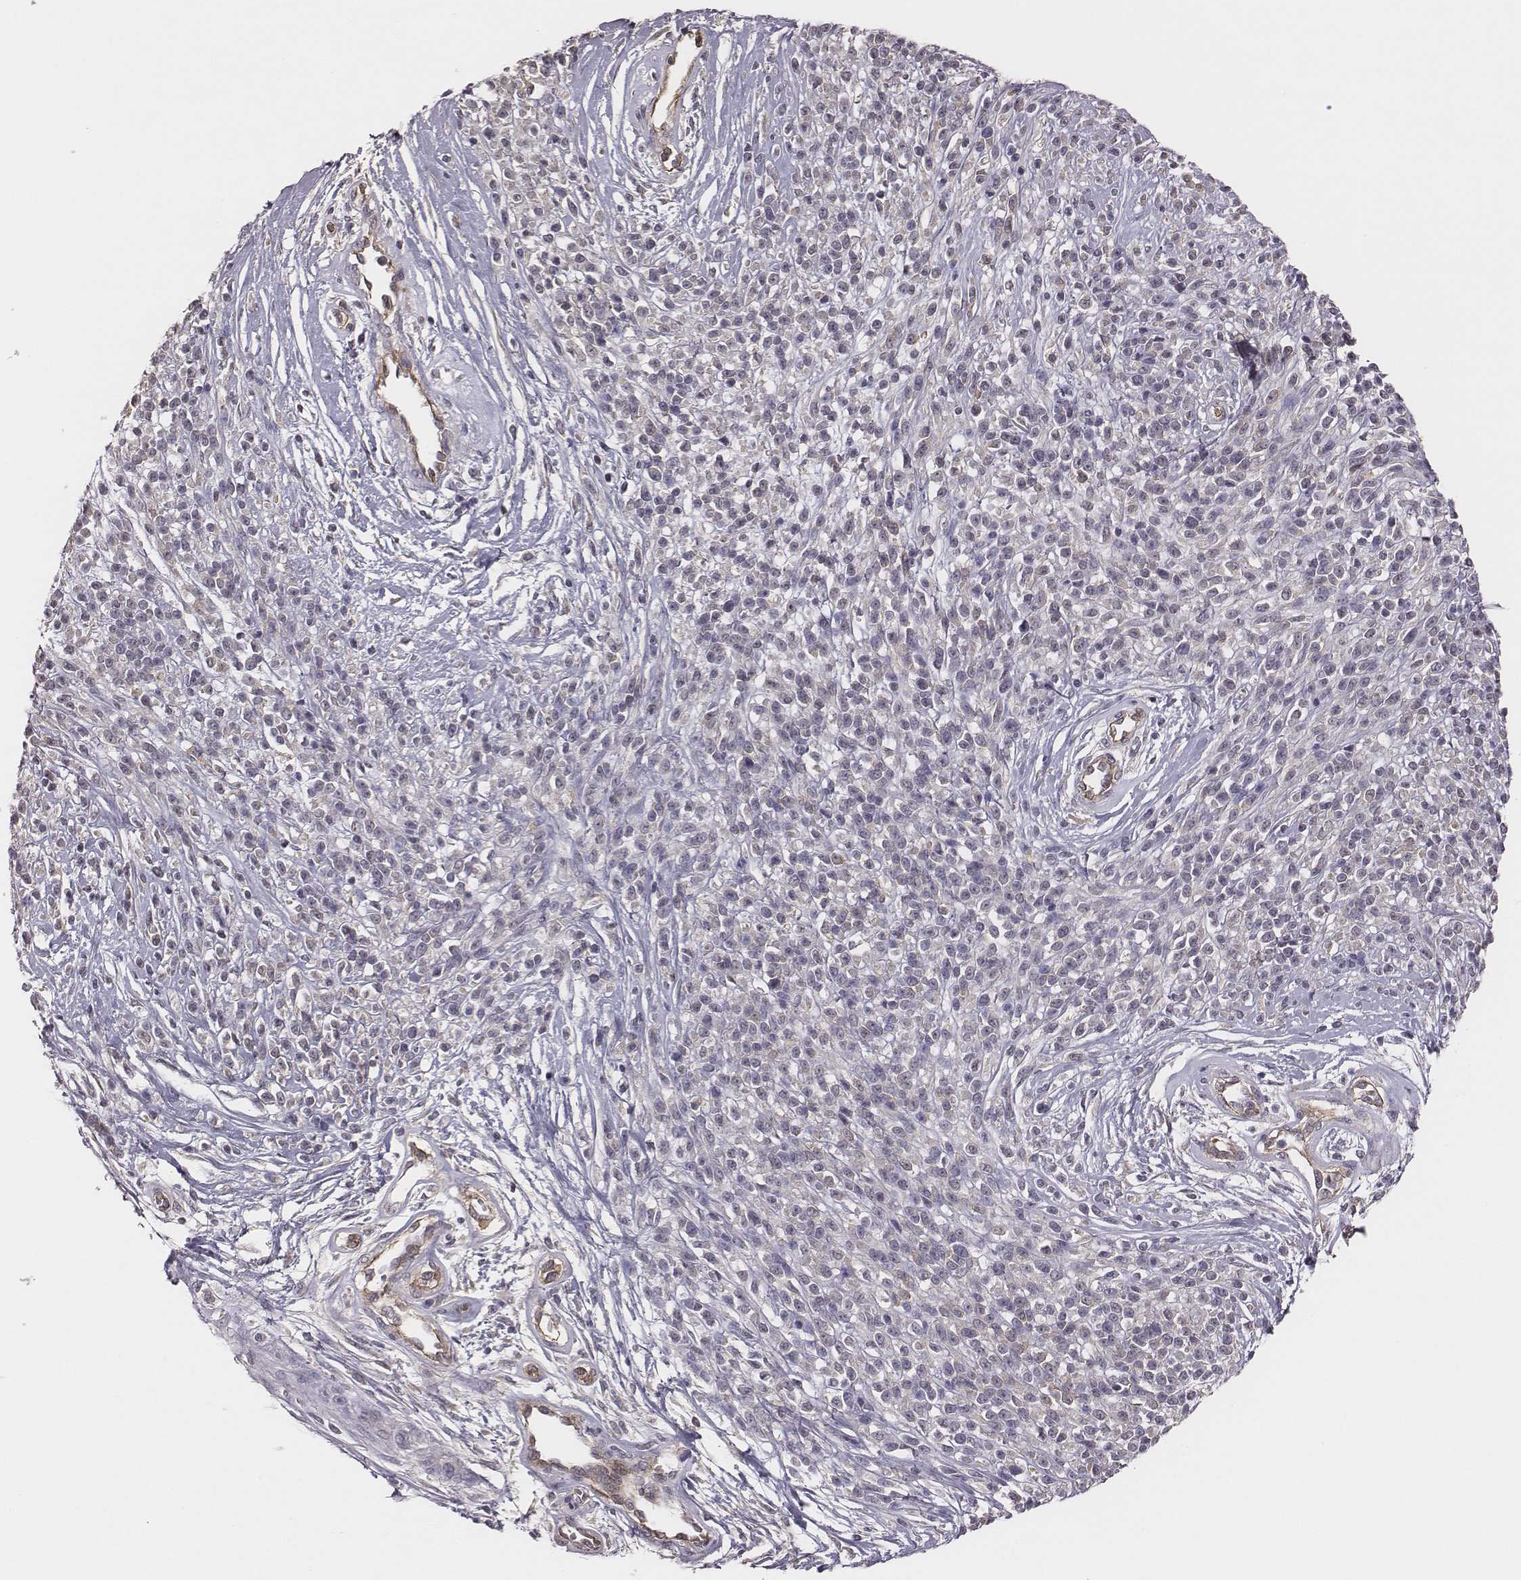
{"staining": {"intensity": "negative", "quantity": "none", "location": "none"}, "tissue": "melanoma", "cell_type": "Tumor cells", "image_type": "cancer", "snomed": [{"axis": "morphology", "description": "Malignant melanoma, NOS"}, {"axis": "topography", "description": "Skin"}, {"axis": "topography", "description": "Skin of trunk"}], "caption": "Malignant melanoma was stained to show a protein in brown. There is no significant staining in tumor cells. (Brightfield microscopy of DAB IHC at high magnification).", "gene": "SCARF1", "patient": {"sex": "male", "age": 74}}